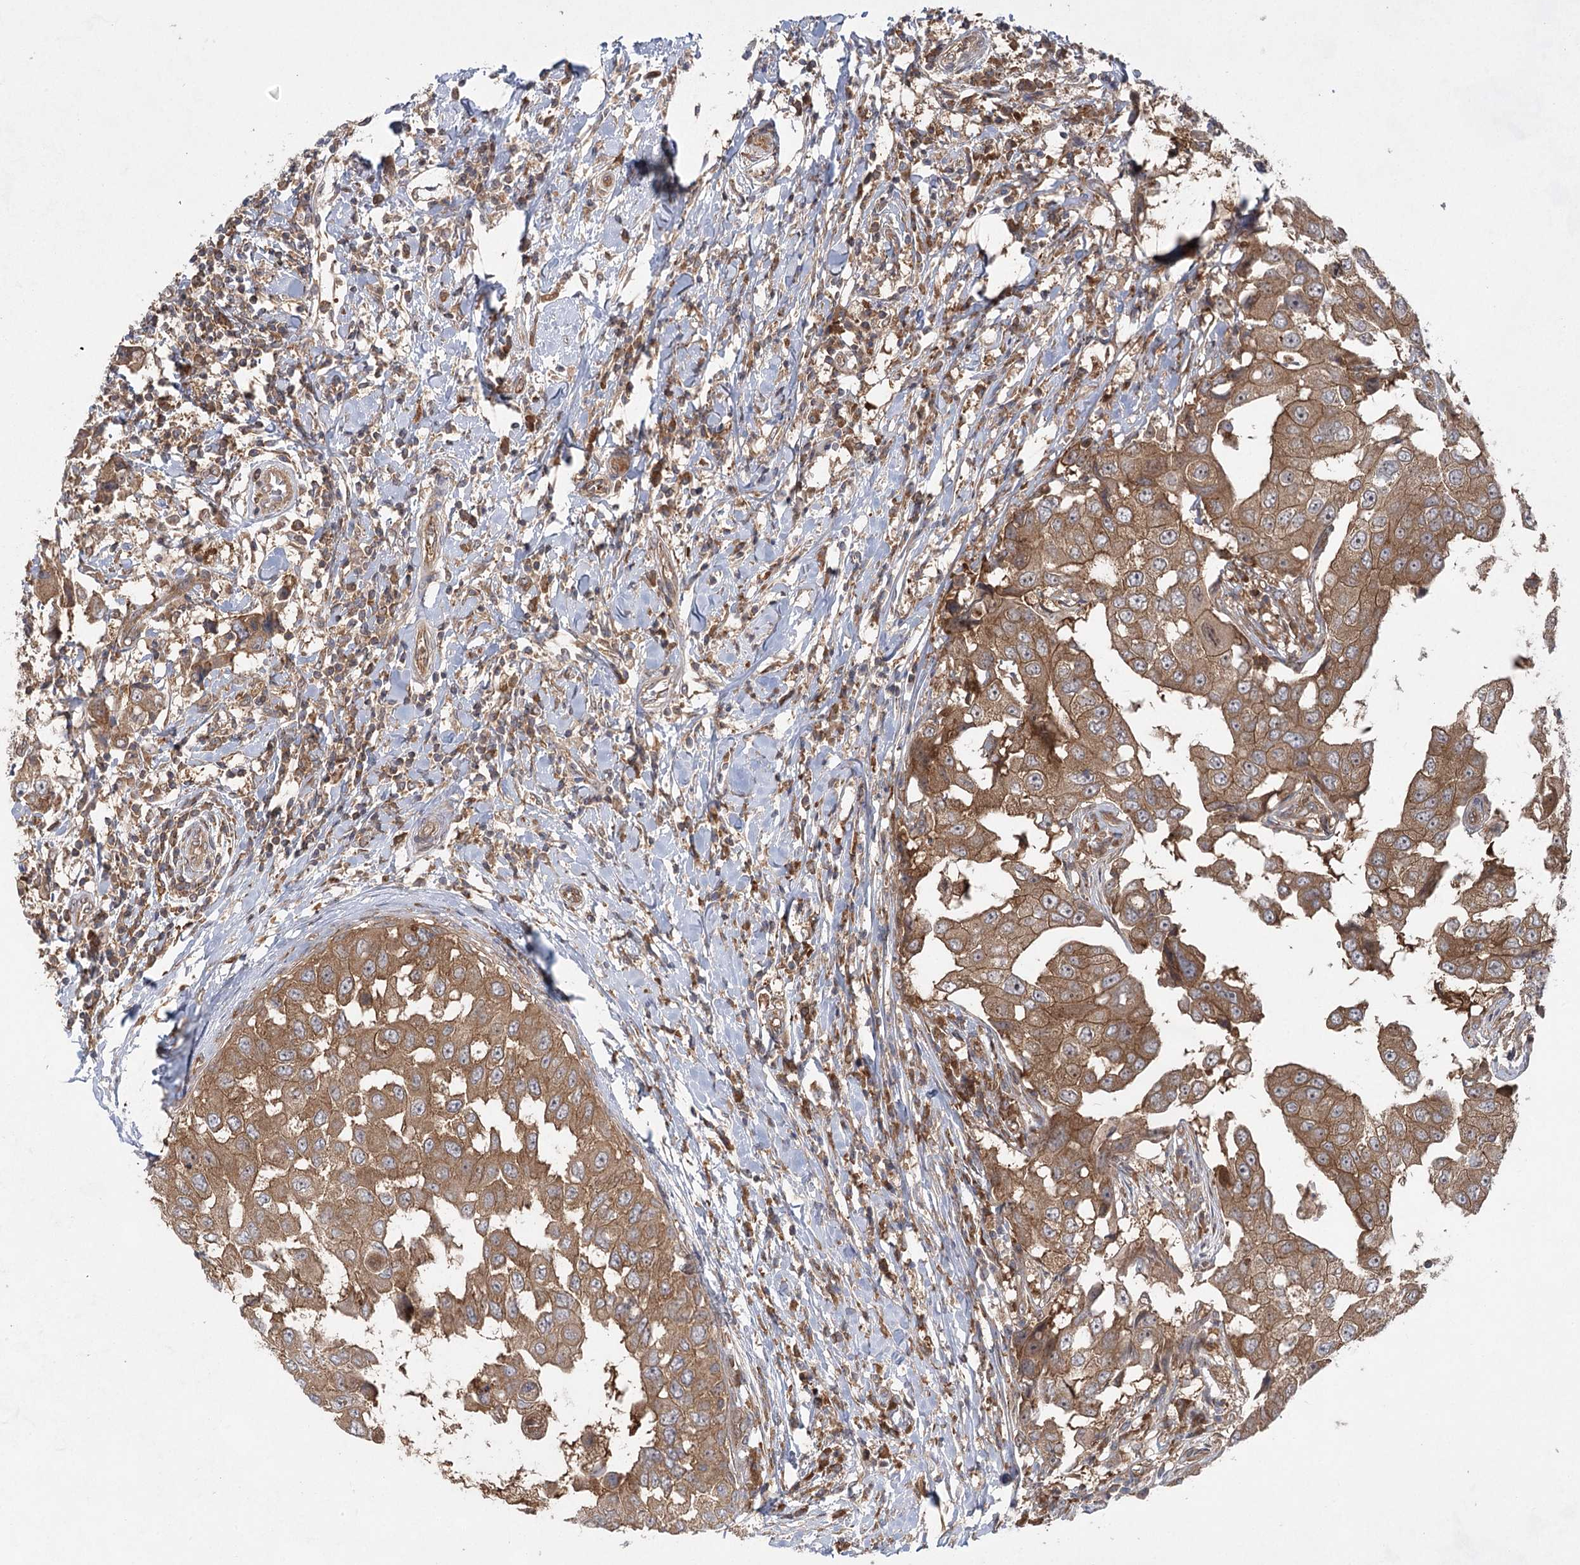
{"staining": {"intensity": "moderate", "quantity": ">75%", "location": "cytoplasmic/membranous"}, "tissue": "breast cancer", "cell_type": "Tumor cells", "image_type": "cancer", "snomed": [{"axis": "morphology", "description": "Duct carcinoma"}, {"axis": "topography", "description": "Breast"}], "caption": "Intraductal carcinoma (breast) was stained to show a protein in brown. There is medium levels of moderate cytoplasmic/membranous staining in about >75% of tumor cells.", "gene": "EIF3A", "patient": {"sex": "female", "age": 27}}